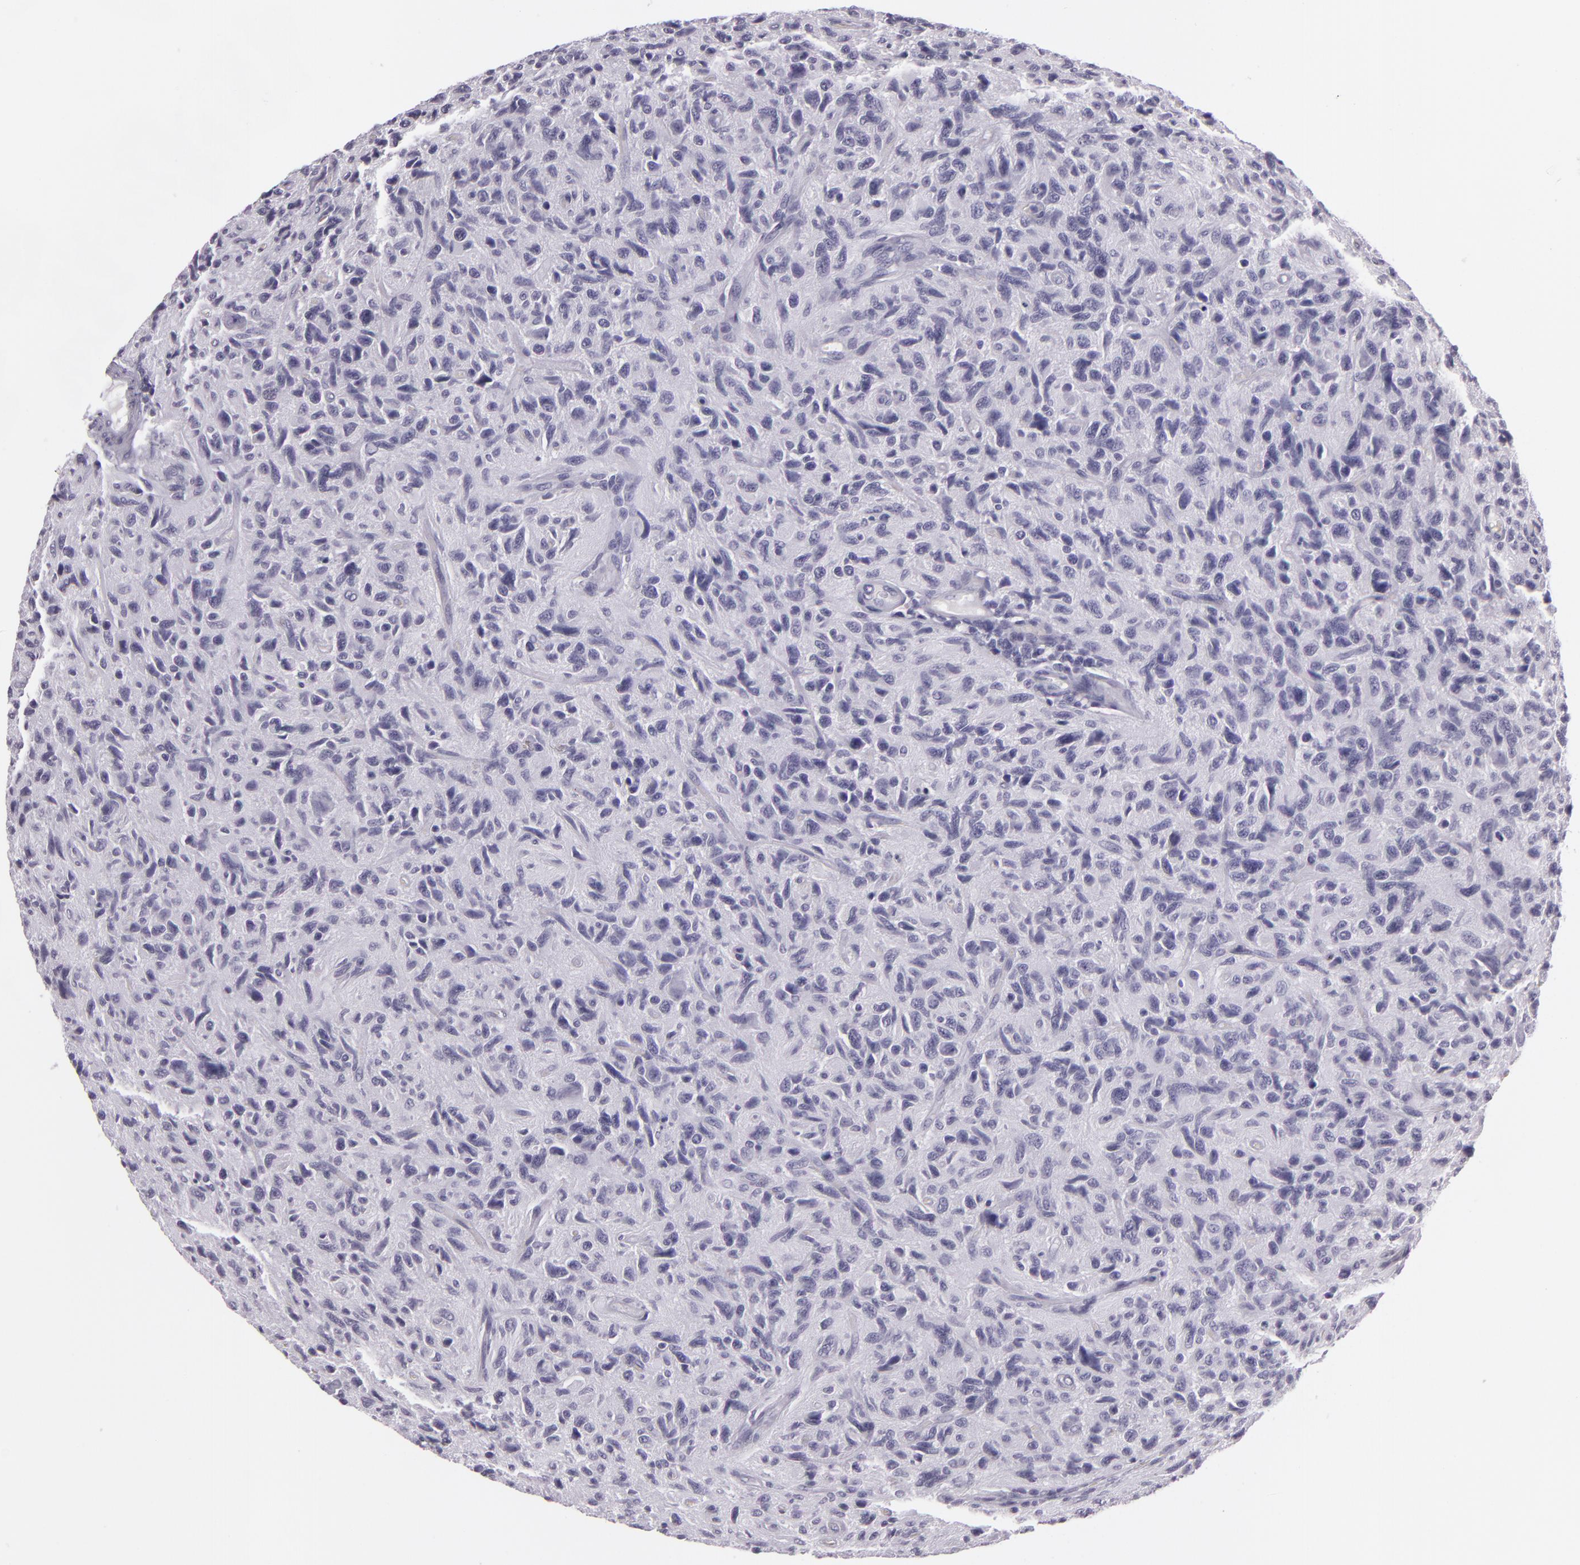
{"staining": {"intensity": "negative", "quantity": "none", "location": "none"}, "tissue": "glioma", "cell_type": "Tumor cells", "image_type": "cancer", "snomed": [{"axis": "morphology", "description": "Glioma, malignant, High grade"}, {"axis": "topography", "description": "Brain"}], "caption": "A photomicrograph of human malignant glioma (high-grade) is negative for staining in tumor cells. (Immunohistochemistry (ihc), brightfield microscopy, high magnification).", "gene": "MCM3", "patient": {"sex": "female", "age": 60}}